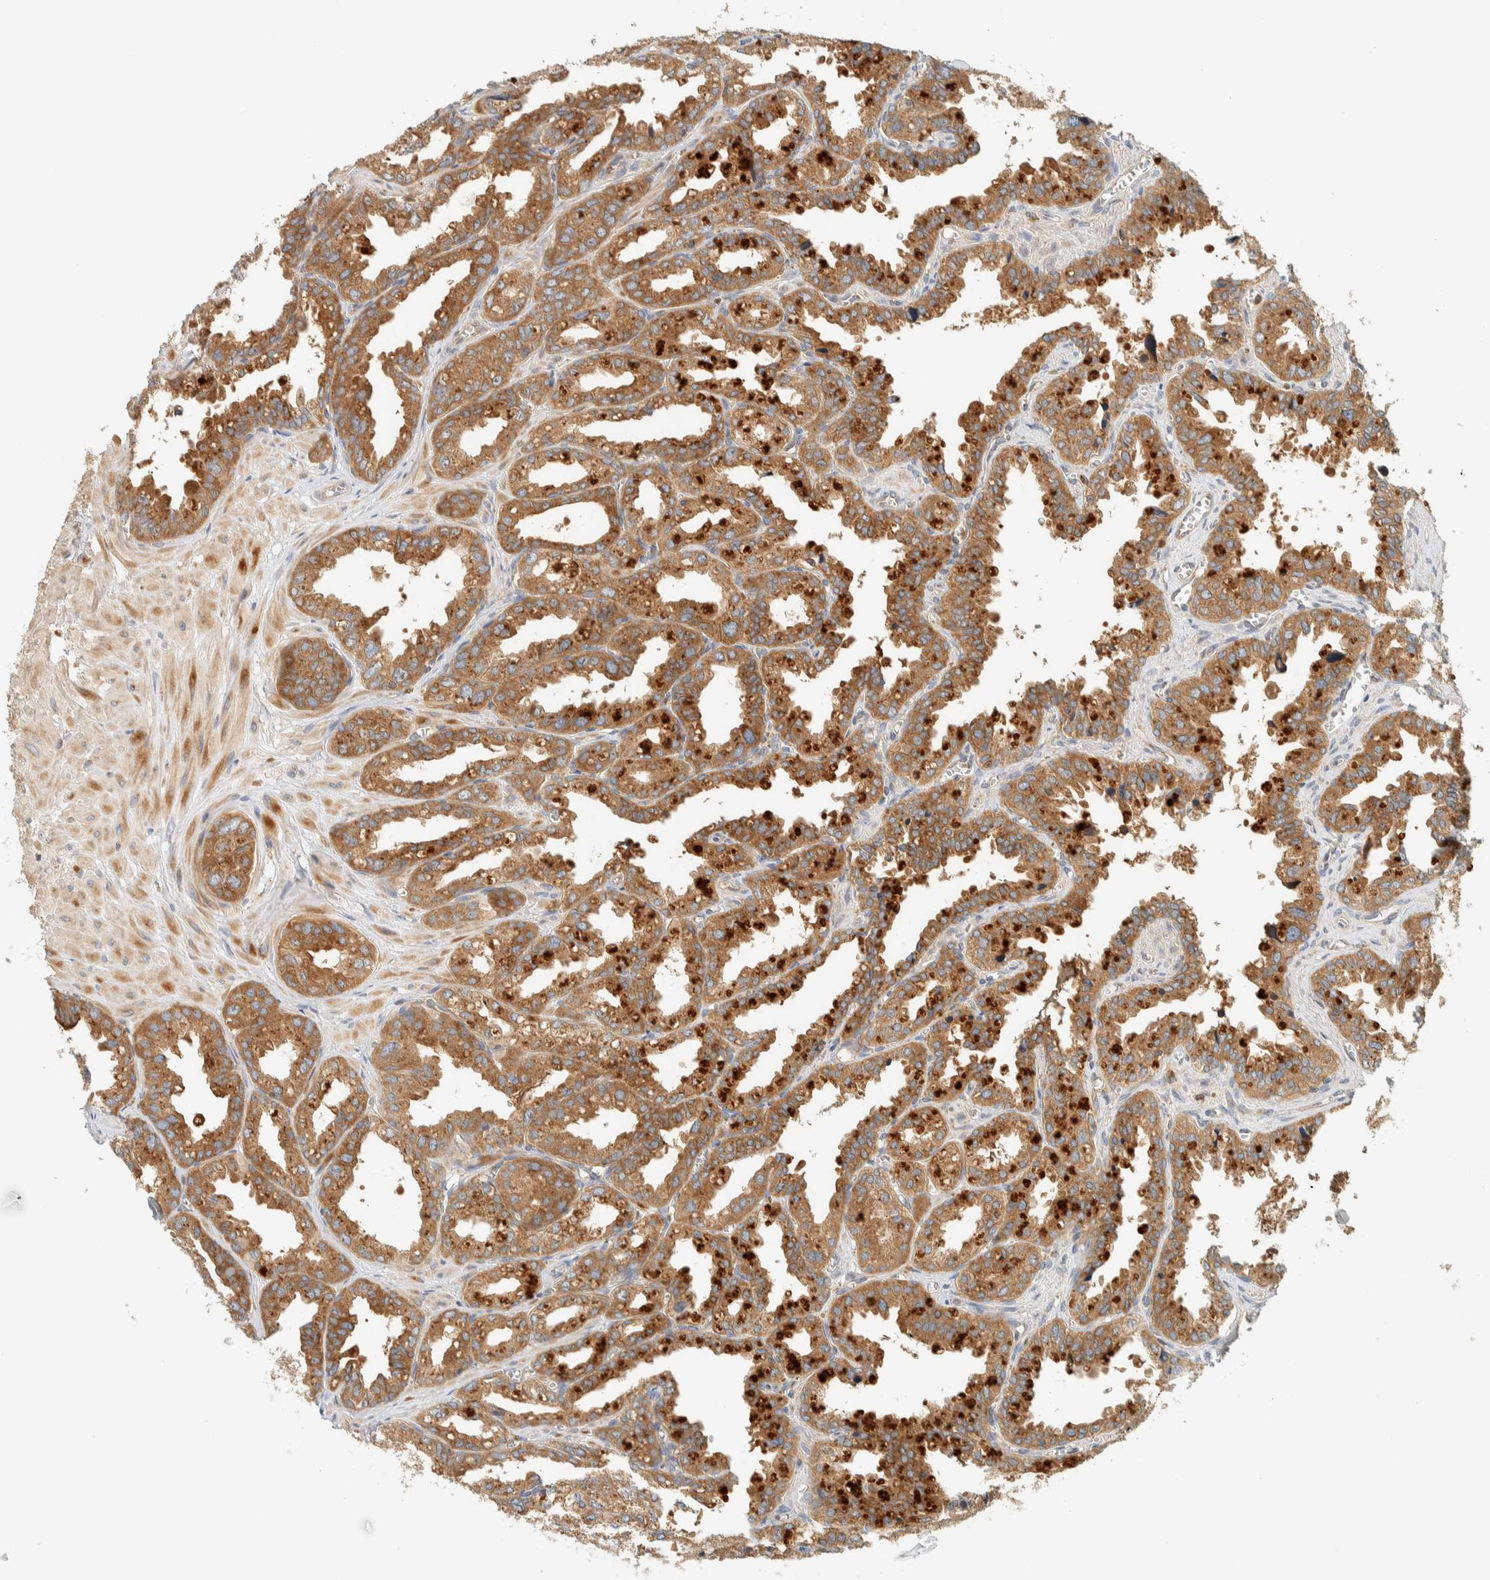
{"staining": {"intensity": "moderate", "quantity": ">75%", "location": "cytoplasmic/membranous"}, "tissue": "seminal vesicle", "cell_type": "Glandular cells", "image_type": "normal", "snomed": [{"axis": "morphology", "description": "Normal tissue, NOS"}, {"axis": "topography", "description": "Prostate"}, {"axis": "topography", "description": "Seminal veicle"}], "caption": "This micrograph exhibits IHC staining of normal seminal vesicle, with medium moderate cytoplasmic/membranous positivity in approximately >75% of glandular cells.", "gene": "ARFGEF1", "patient": {"sex": "male", "age": 51}}